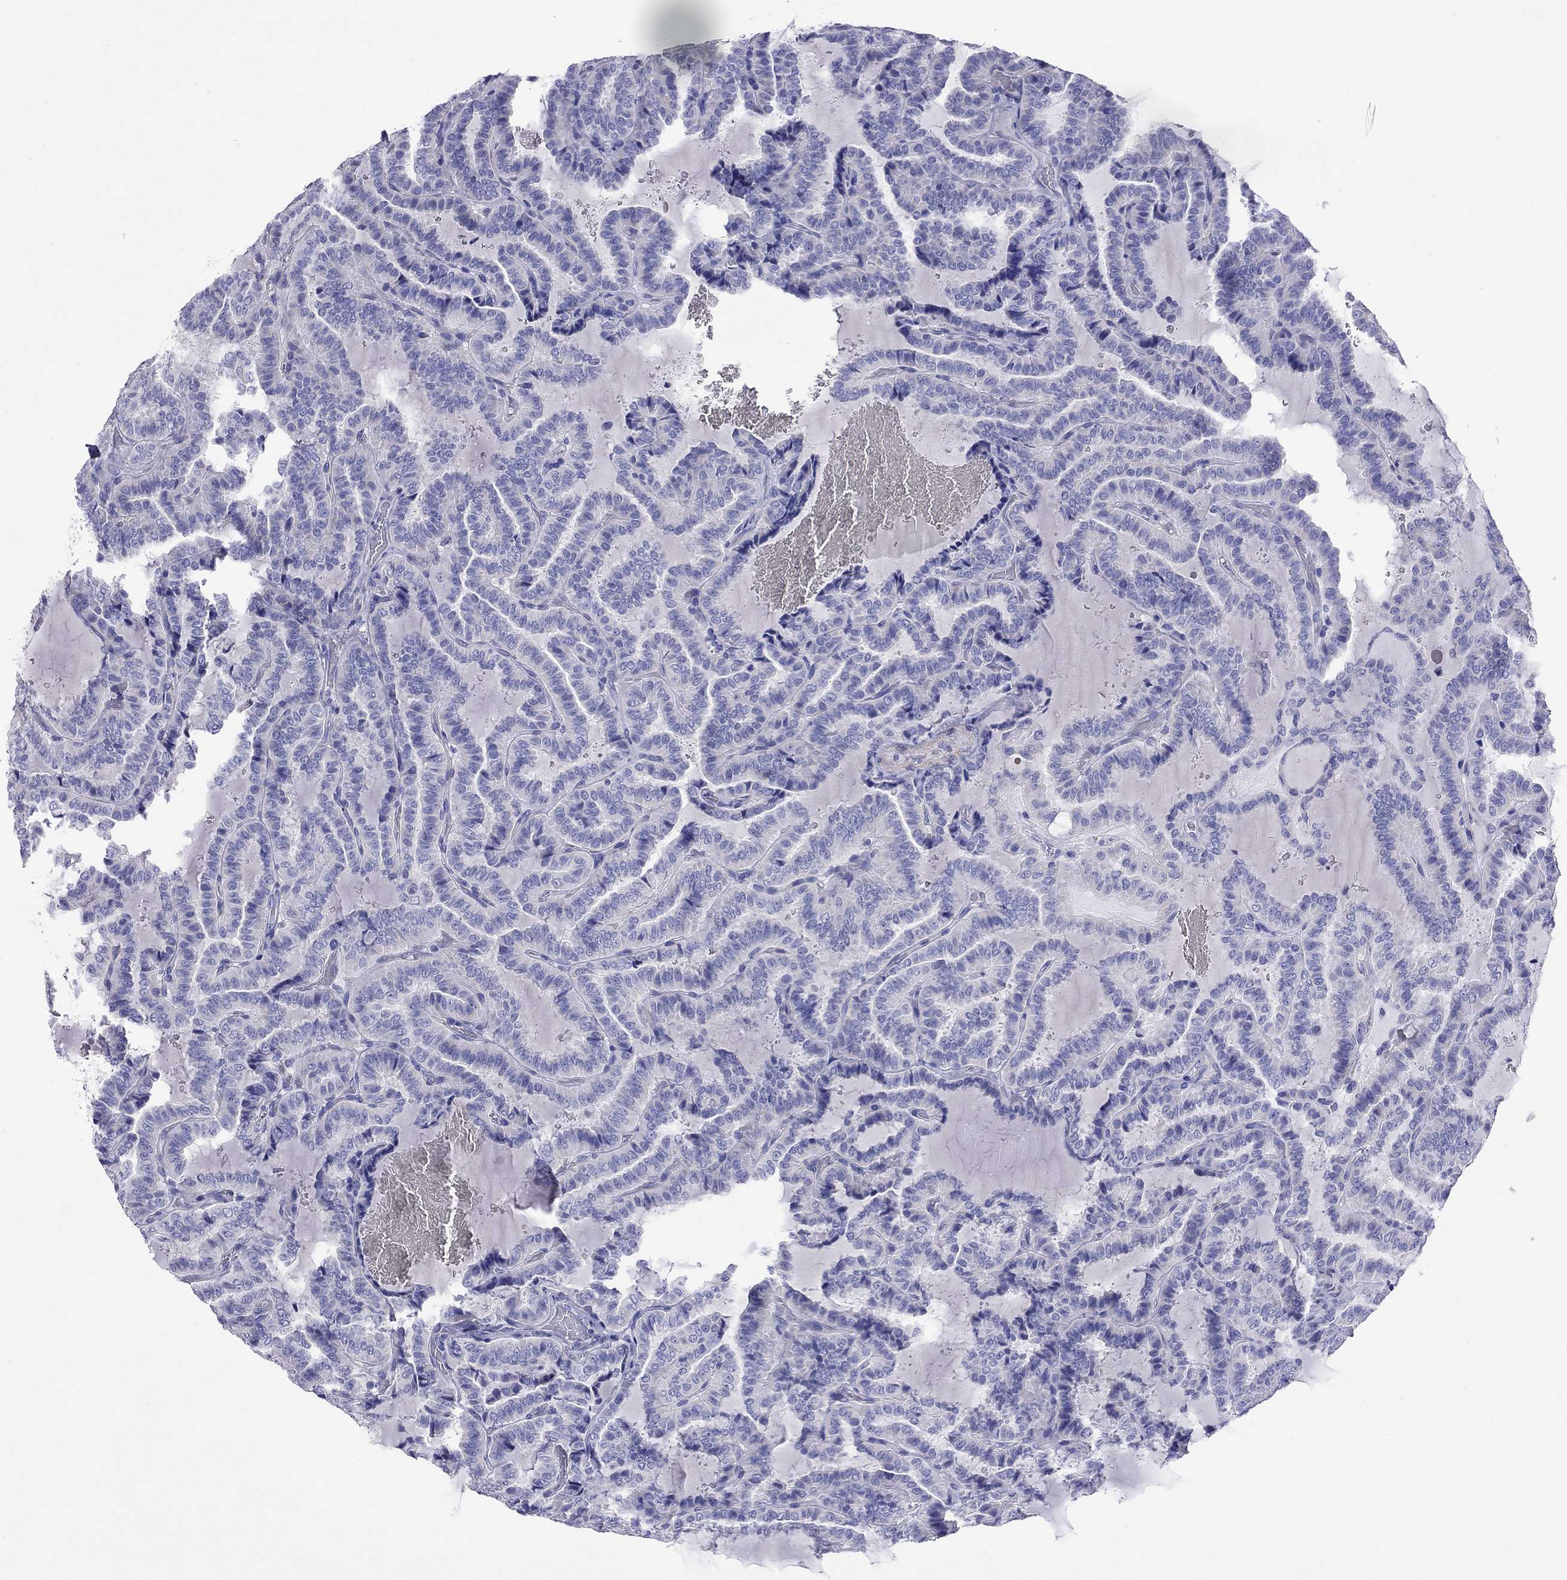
{"staining": {"intensity": "negative", "quantity": "none", "location": "none"}, "tissue": "thyroid cancer", "cell_type": "Tumor cells", "image_type": "cancer", "snomed": [{"axis": "morphology", "description": "Papillary adenocarcinoma, NOS"}, {"axis": "topography", "description": "Thyroid gland"}], "caption": "Tumor cells show no significant protein expression in thyroid cancer.", "gene": "KIAA2012", "patient": {"sex": "female", "age": 39}}